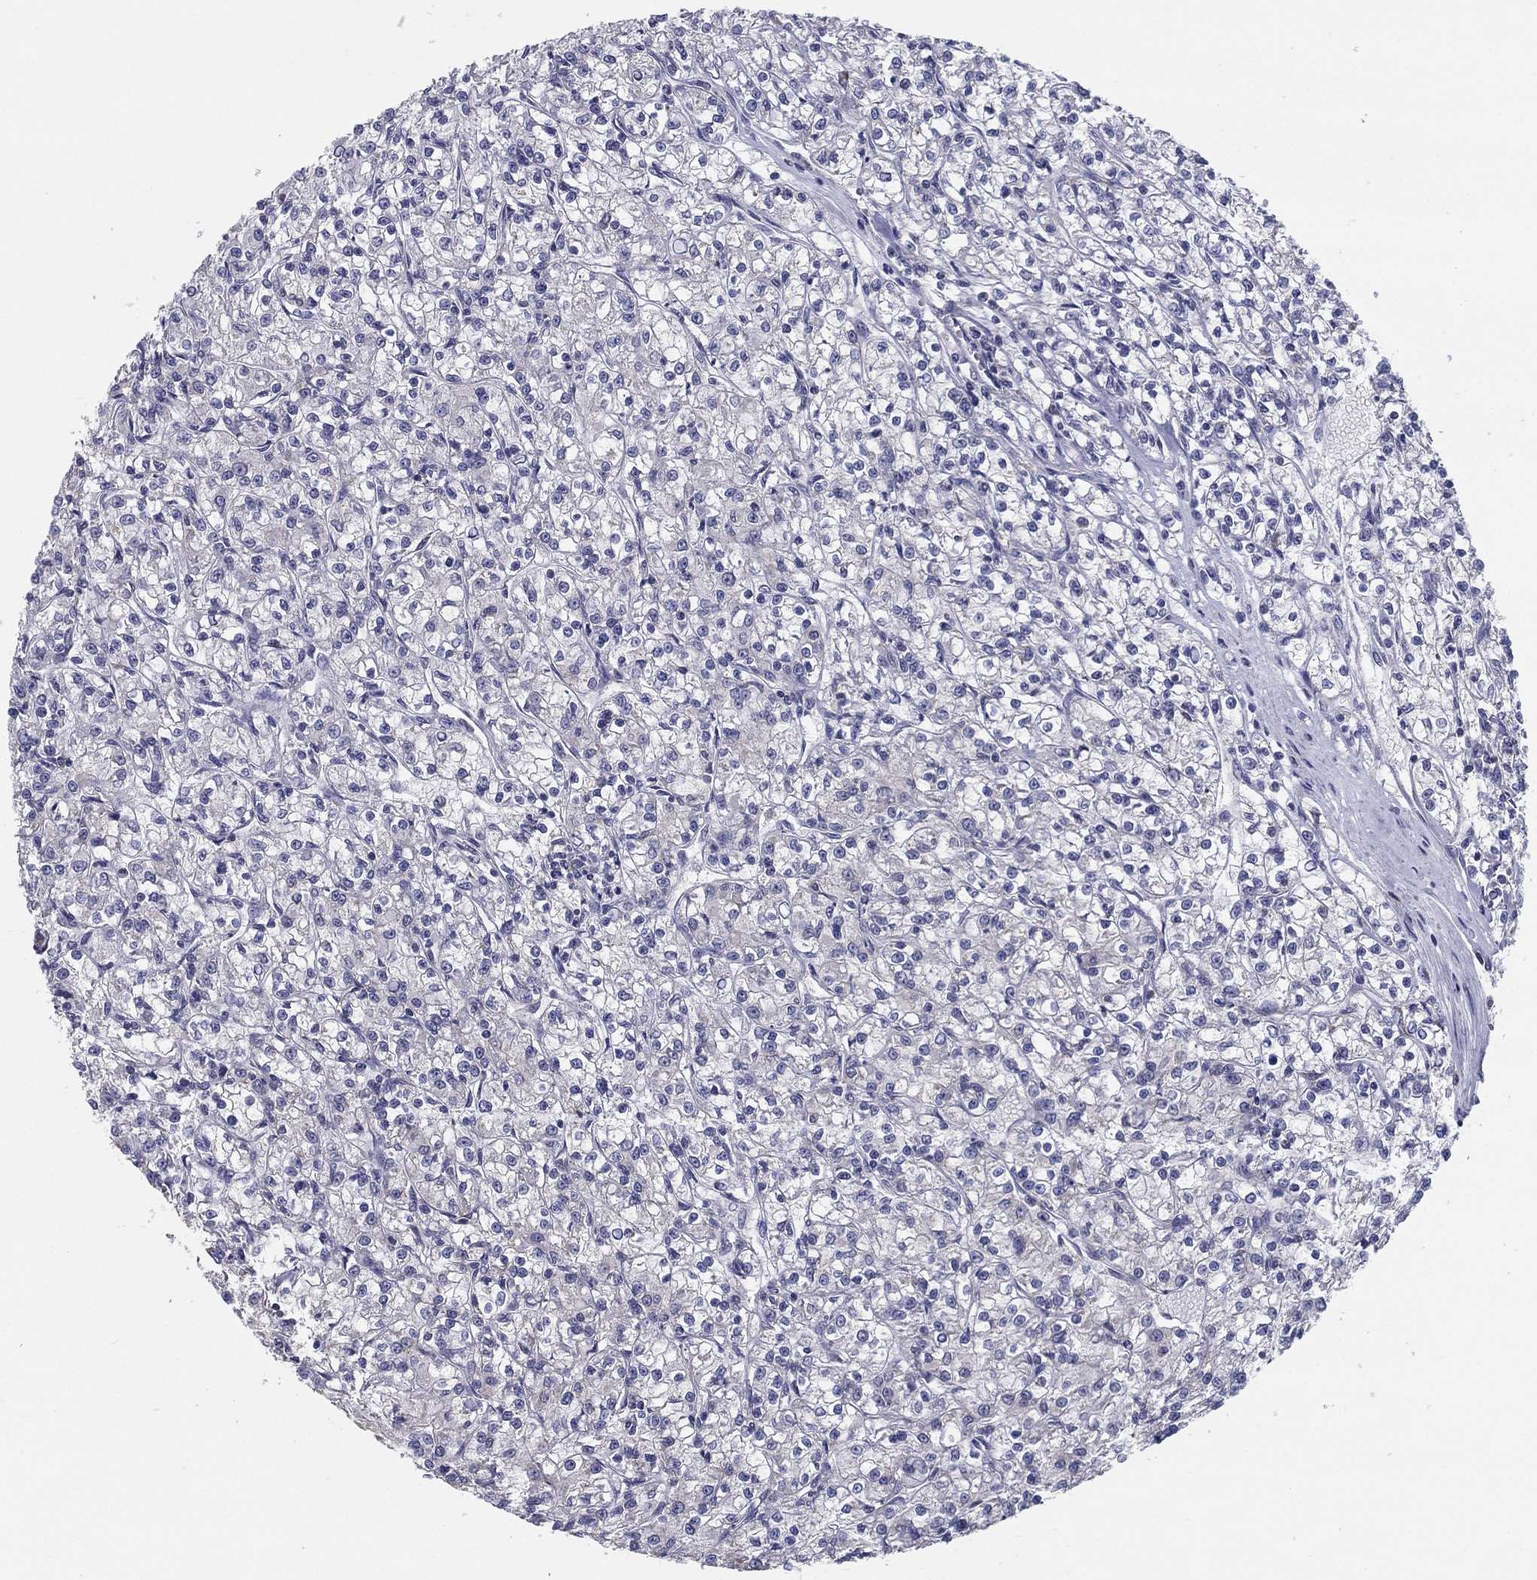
{"staining": {"intensity": "negative", "quantity": "none", "location": "none"}, "tissue": "renal cancer", "cell_type": "Tumor cells", "image_type": "cancer", "snomed": [{"axis": "morphology", "description": "Adenocarcinoma, NOS"}, {"axis": "topography", "description": "Kidney"}], "caption": "IHC of renal cancer (adenocarcinoma) shows no positivity in tumor cells.", "gene": "PCSK1", "patient": {"sex": "female", "age": 59}}